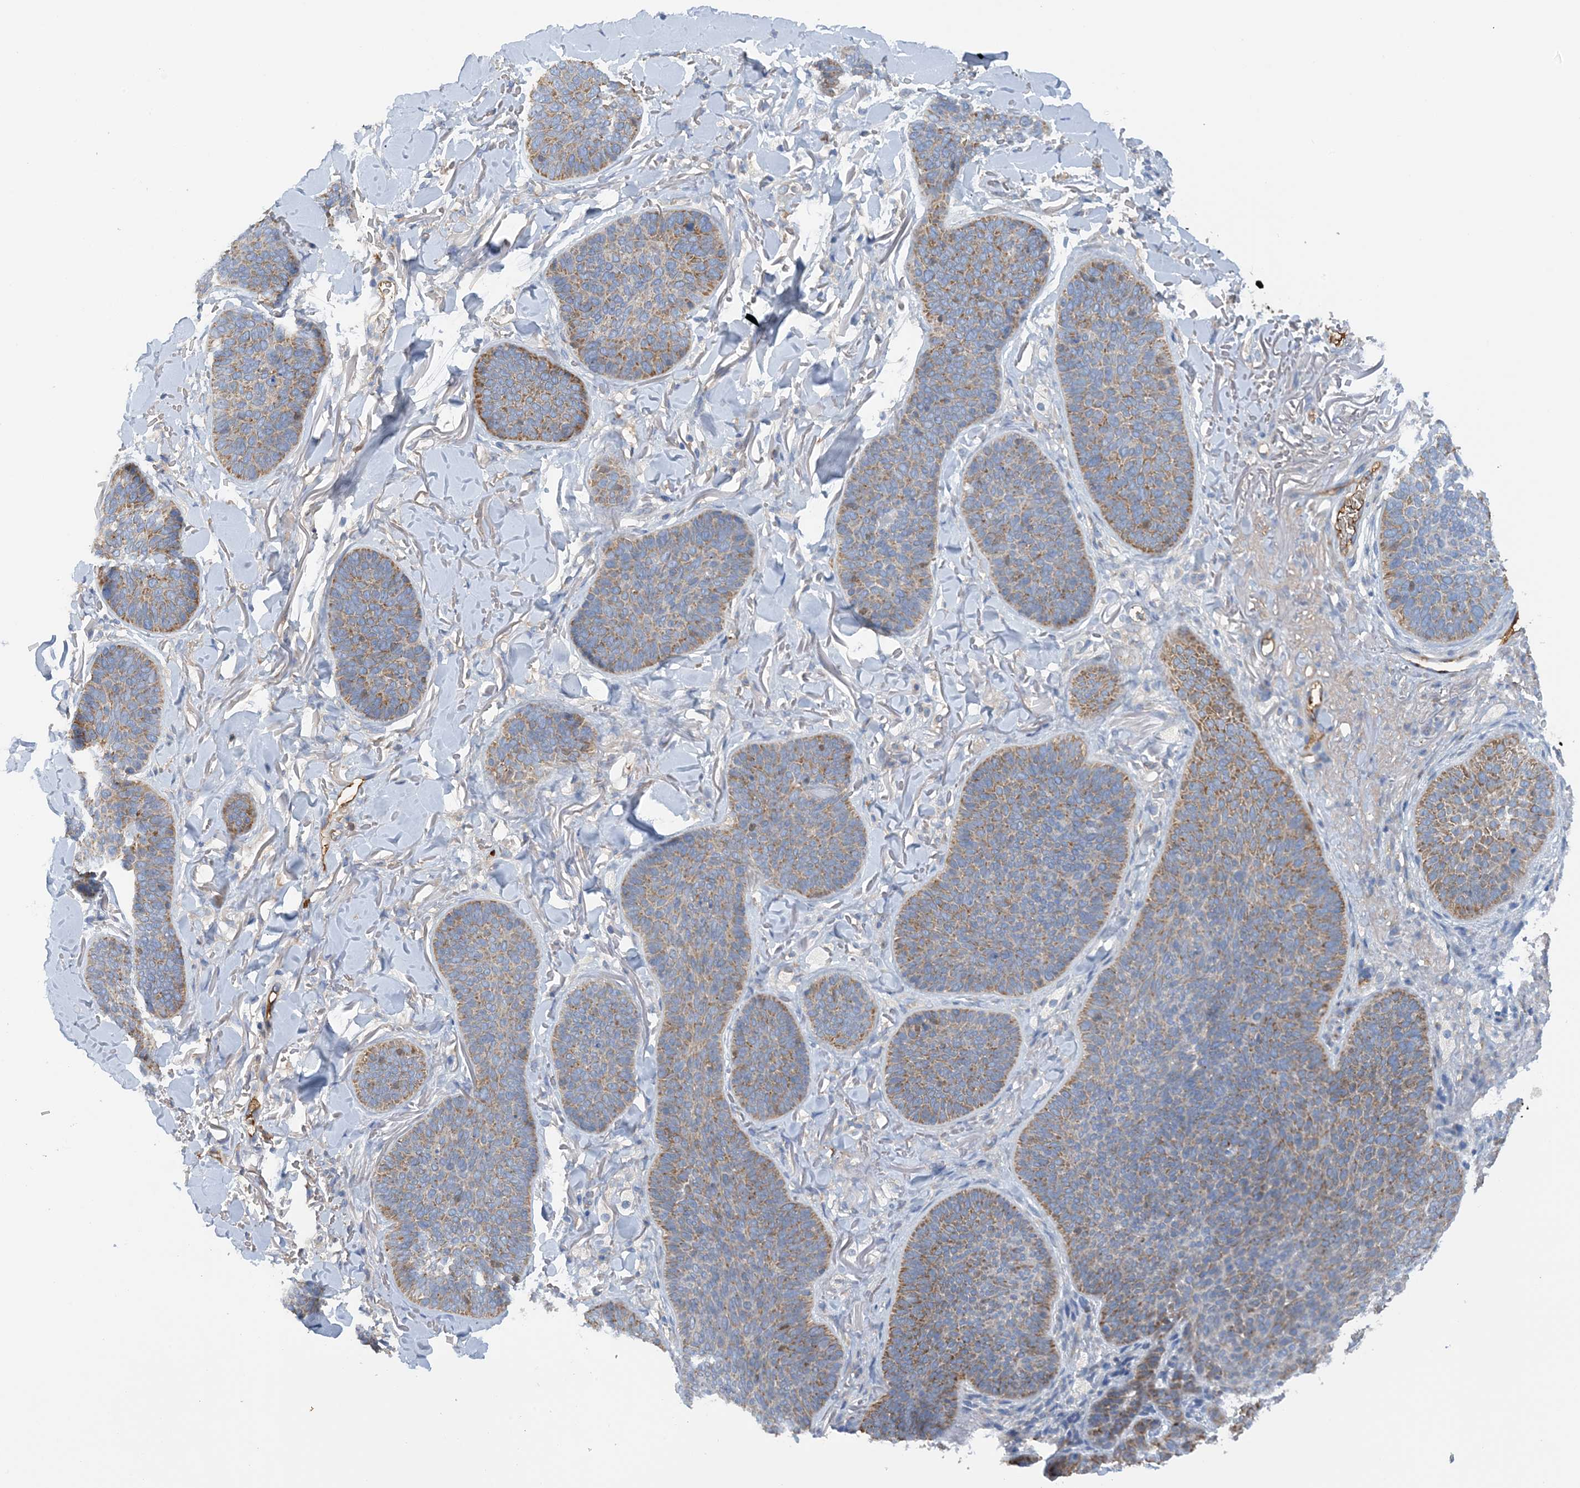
{"staining": {"intensity": "moderate", "quantity": "25%-75%", "location": "cytoplasmic/membranous"}, "tissue": "skin cancer", "cell_type": "Tumor cells", "image_type": "cancer", "snomed": [{"axis": "morphology", "description": "Basal cell carcinoma"}, {"axis": "topography", "description": "Skin"}], "caption": "Immunohistochemical staining of skin basal cell carcinoma shows medium levels of moderate cytoplasmic/membranous protein staining in about 25%-75% of tumor cells.", "gene": "SLC5A11", "patient": {"sex": "male", "age": 85}}